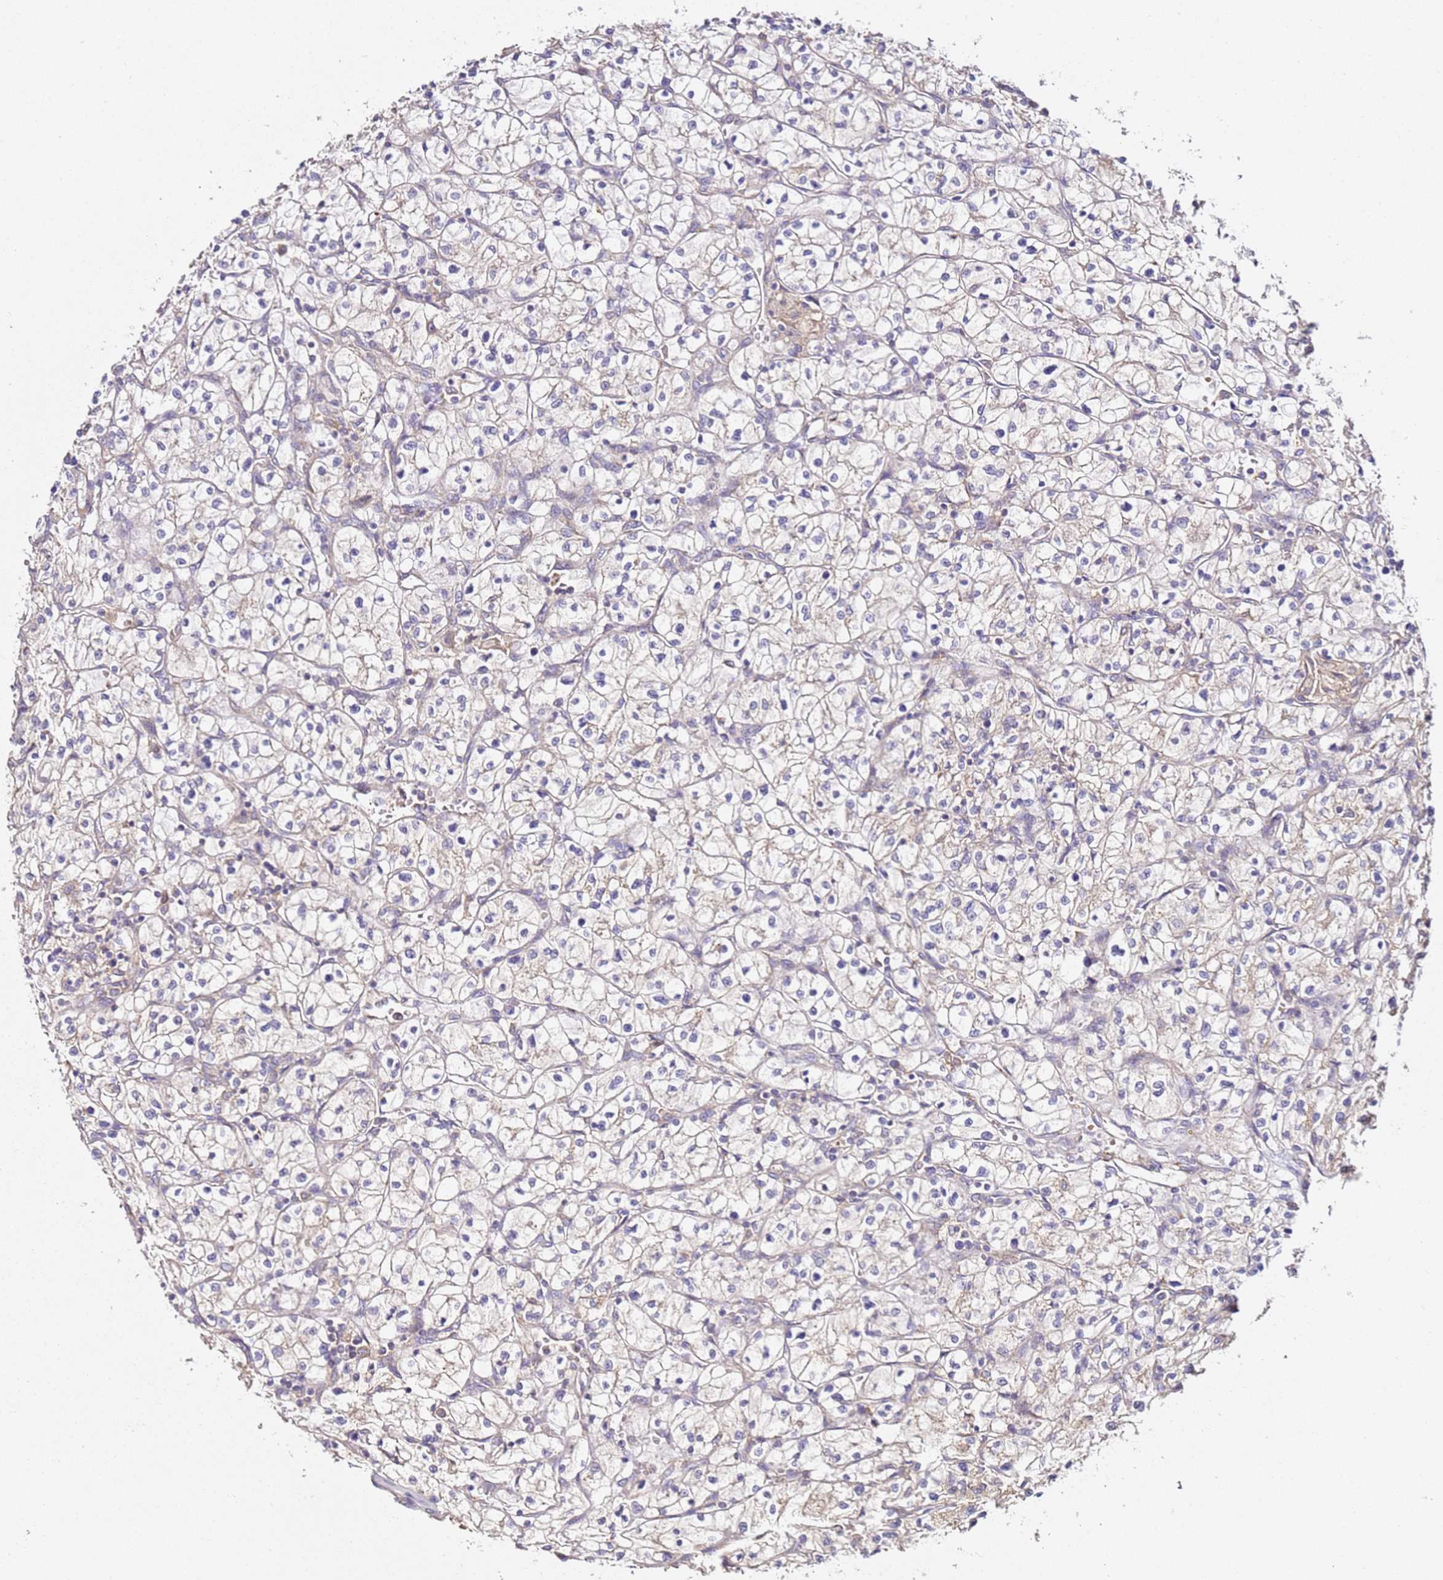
{"staining": {"intensity": "negative", "quantity": "none", "location": "none"}, "tissue": "renal cancer", "cell_type": "Tumor cells", "image_type": "cancer", "snomed": [{"axis": "morphology", "description": "Adenocarcinoma, NOS"}, {"axis": "topography", "description": "Kidney"}], "caption": "Tumor cells show no significant expression in renal cancer.", "gene": "OR2B11", "patient": {"sex": "female", "age": 64}}